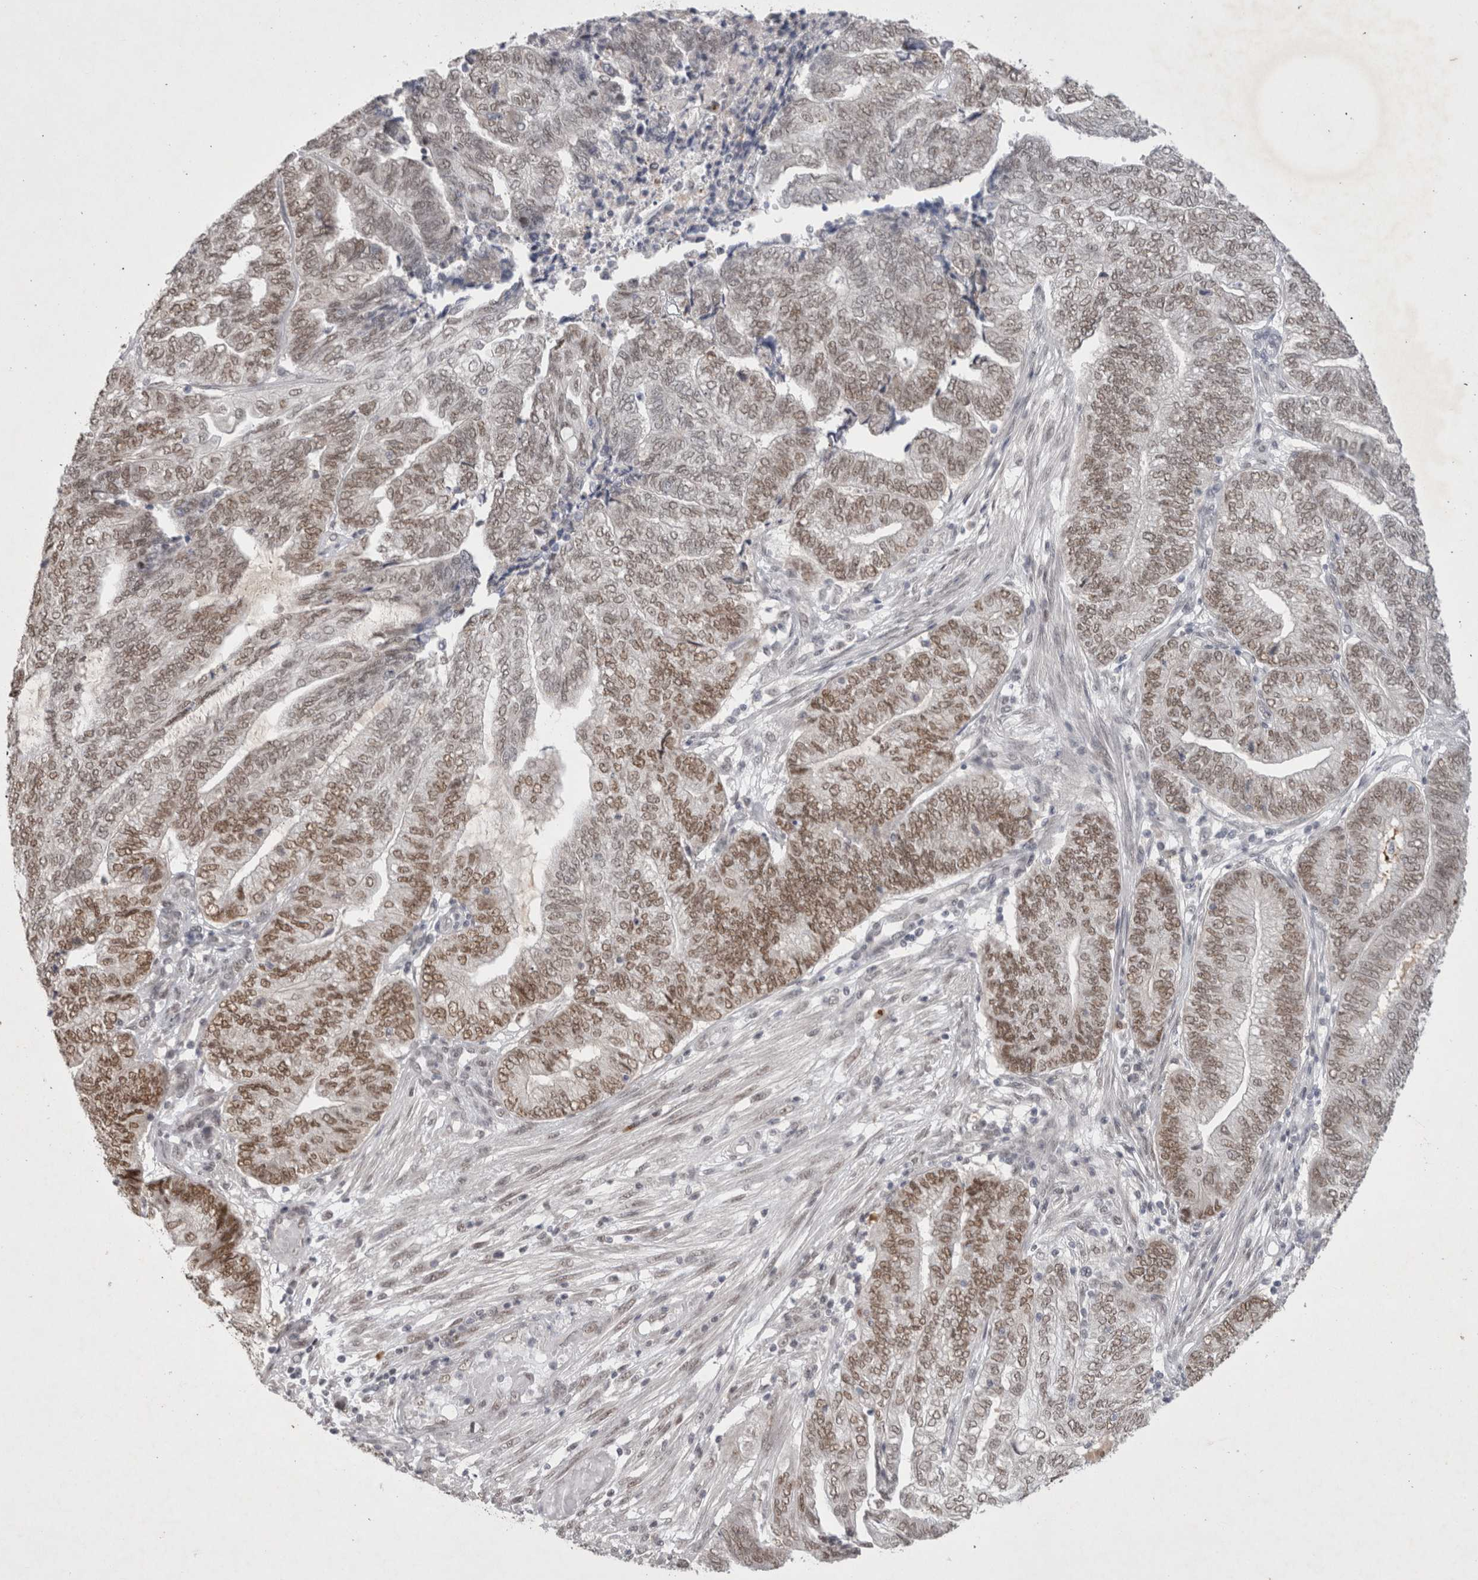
{"staining": {"intensity": "moderate", "quantity": "25%-75%", "location": "nuclear"}, "tissue": "endometrial cancer", "cell_type": "Tumor cells", "image_type": "cancer", "snomed": [{"axis": "morphology", "description": "Adenocarcinoma, NOS"}, {"axis": "topography", "description": "Uterus"}, {"axis": "topography", "description": "Endometrium"}], "caption": "Brown immunohistochemical staining in adenocarcinoma (endometrial) shows moderate nuclear positivity in about 25%-75% of tumor cells. (Stains: DAB (3,3'-diaminobenzidine) in brown, nuclei in blue, Microscopy: brightfield microscopy at high magnification).", "gene": "RECQL4", "patient": {"sex": "female", "age": 70}}